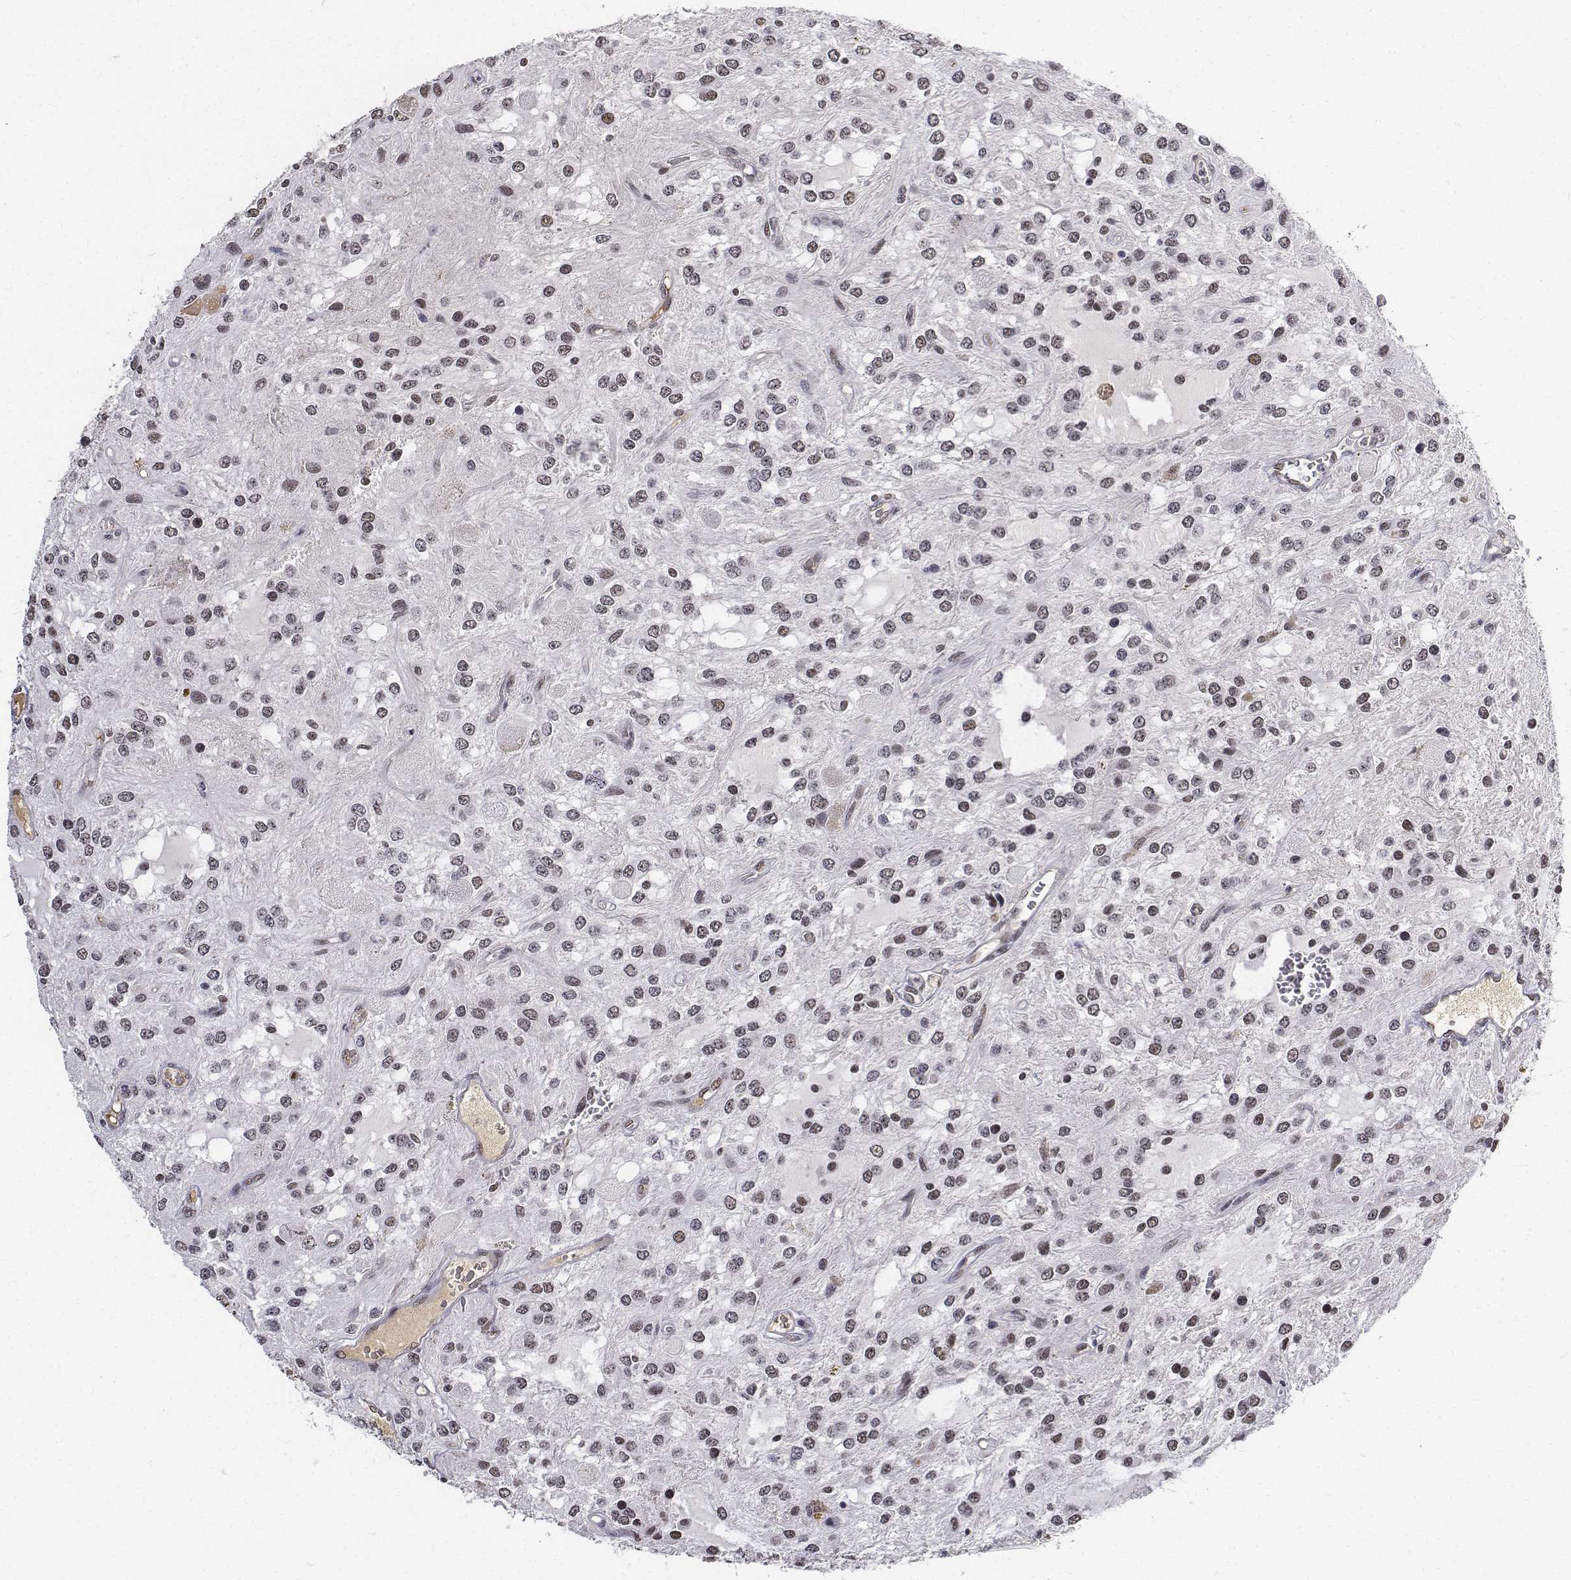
{"staining": {"intensity": "weak", "quantity": "<25%", "location": "nuclear"}, "tissue": "glioma", "cell_type": "Tumor cells", "image_type": "cancer", "snomed": [{"axis": "morphology", "description": "Glioma, malignant, Low grade"}, {"axis": "topography", "description": "Cerebellum"}], "caption": "Histopathology image shows no protein expression in tumor cells of malignant glioma (low-grade) tissue. (DAB IHC with hematoxylin counter stain).", "gene": "ATRX", "patient": {"sex": "female", "age": 14}}